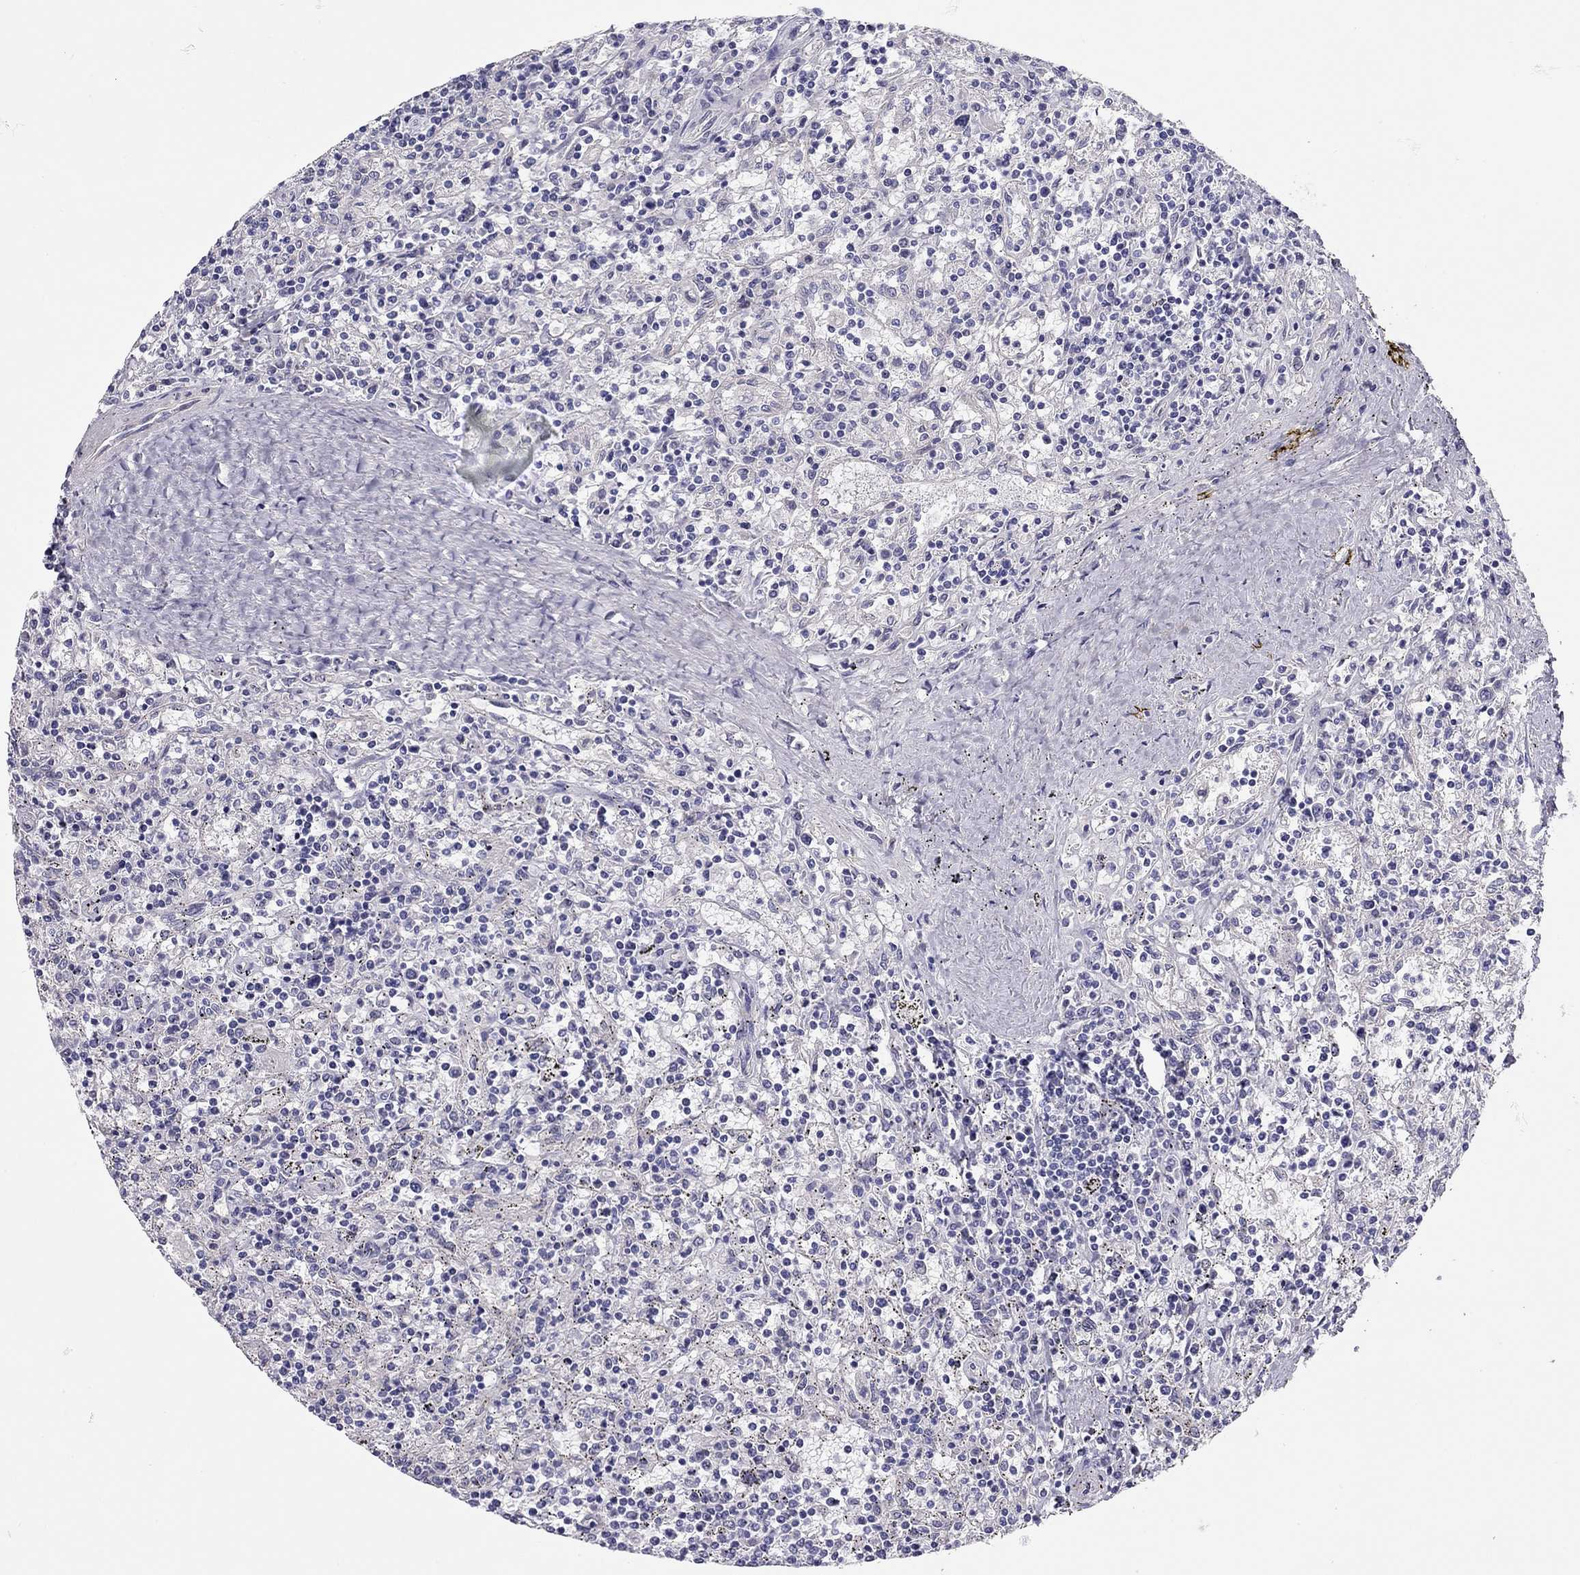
{"staining": {"intensity": "negative", "quantity": "none", "location": "none"}, "tissue": "lymphoma", "cell_type": "Tumor cells", "image_type": "cancer", "snomed": [{"axis": "morphology", "description": "Malignant lymphoma, non-Hodgkin's type, Low grade"}, {"axis": "topography", "description": "Spleen"}], "caption": "Micrograph shows no protein positivity in tumor cells of lymphoma tissue. Brightfield microscopy of IHC stained with DAB (brown) and hematoxylin (blue), captured at high magnification.", "gene": "SCARB1", "patient": {"sex": "male", "age": 62}}